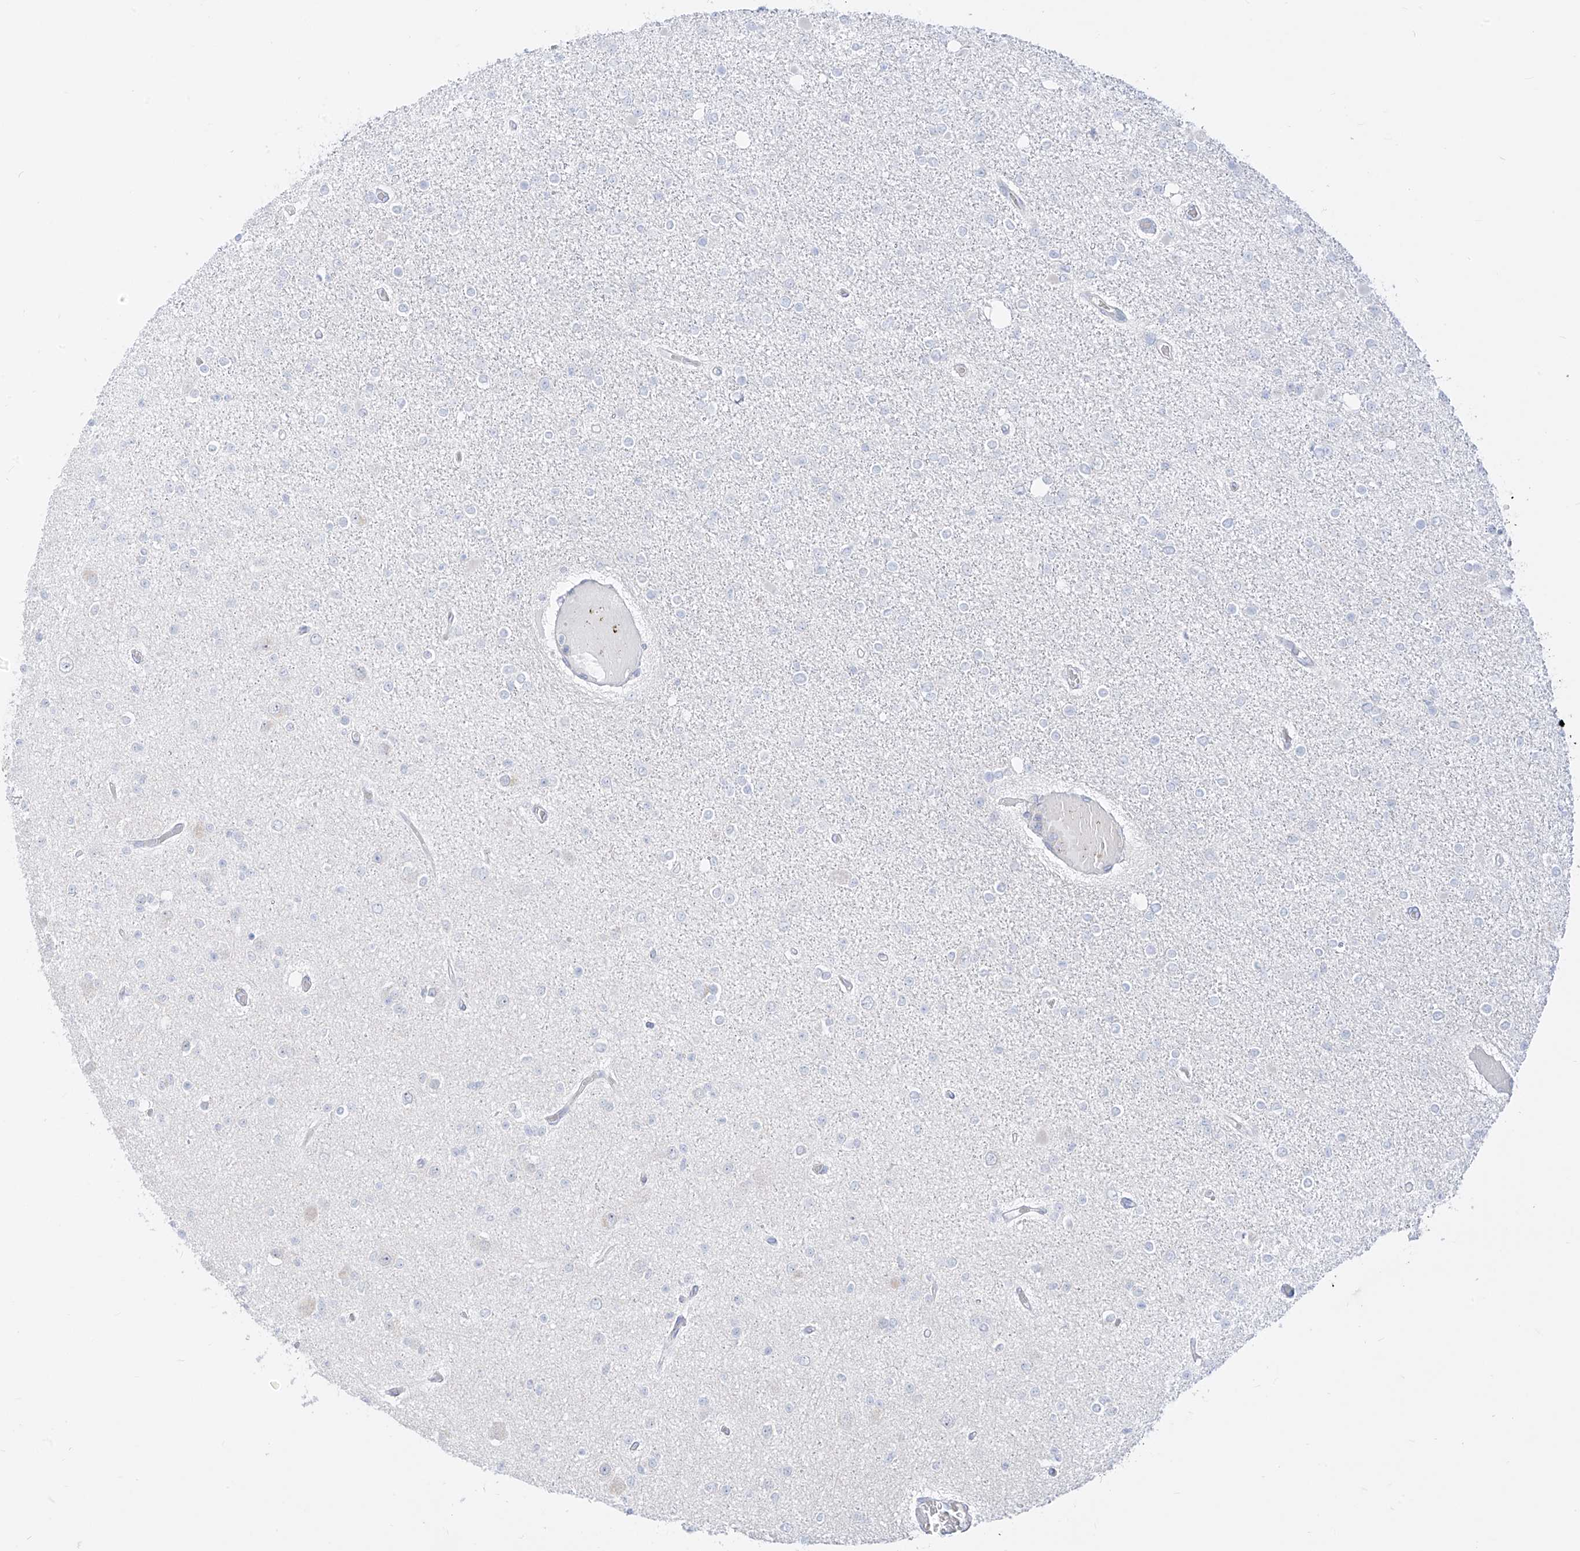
{"staining": {"intensity": "negative", "quantity": "none", "location": "none"}, "tissue": "glioma", "cell_type": "Tumor cells", "image_type": "cancer", "snomed": [{"axis": "morphology", "description": "Glioma, malignant, Low grade"}, {"axis": "topography", "description": "Brain"}], "caption": "Immunohistochemistry image of malignant glioma (low-grade) stained for a protein (brown), which demonstrates no staining in tumor cells.", "gene": "SYTL3", "patient": {"sex": "female", "age": 22}}